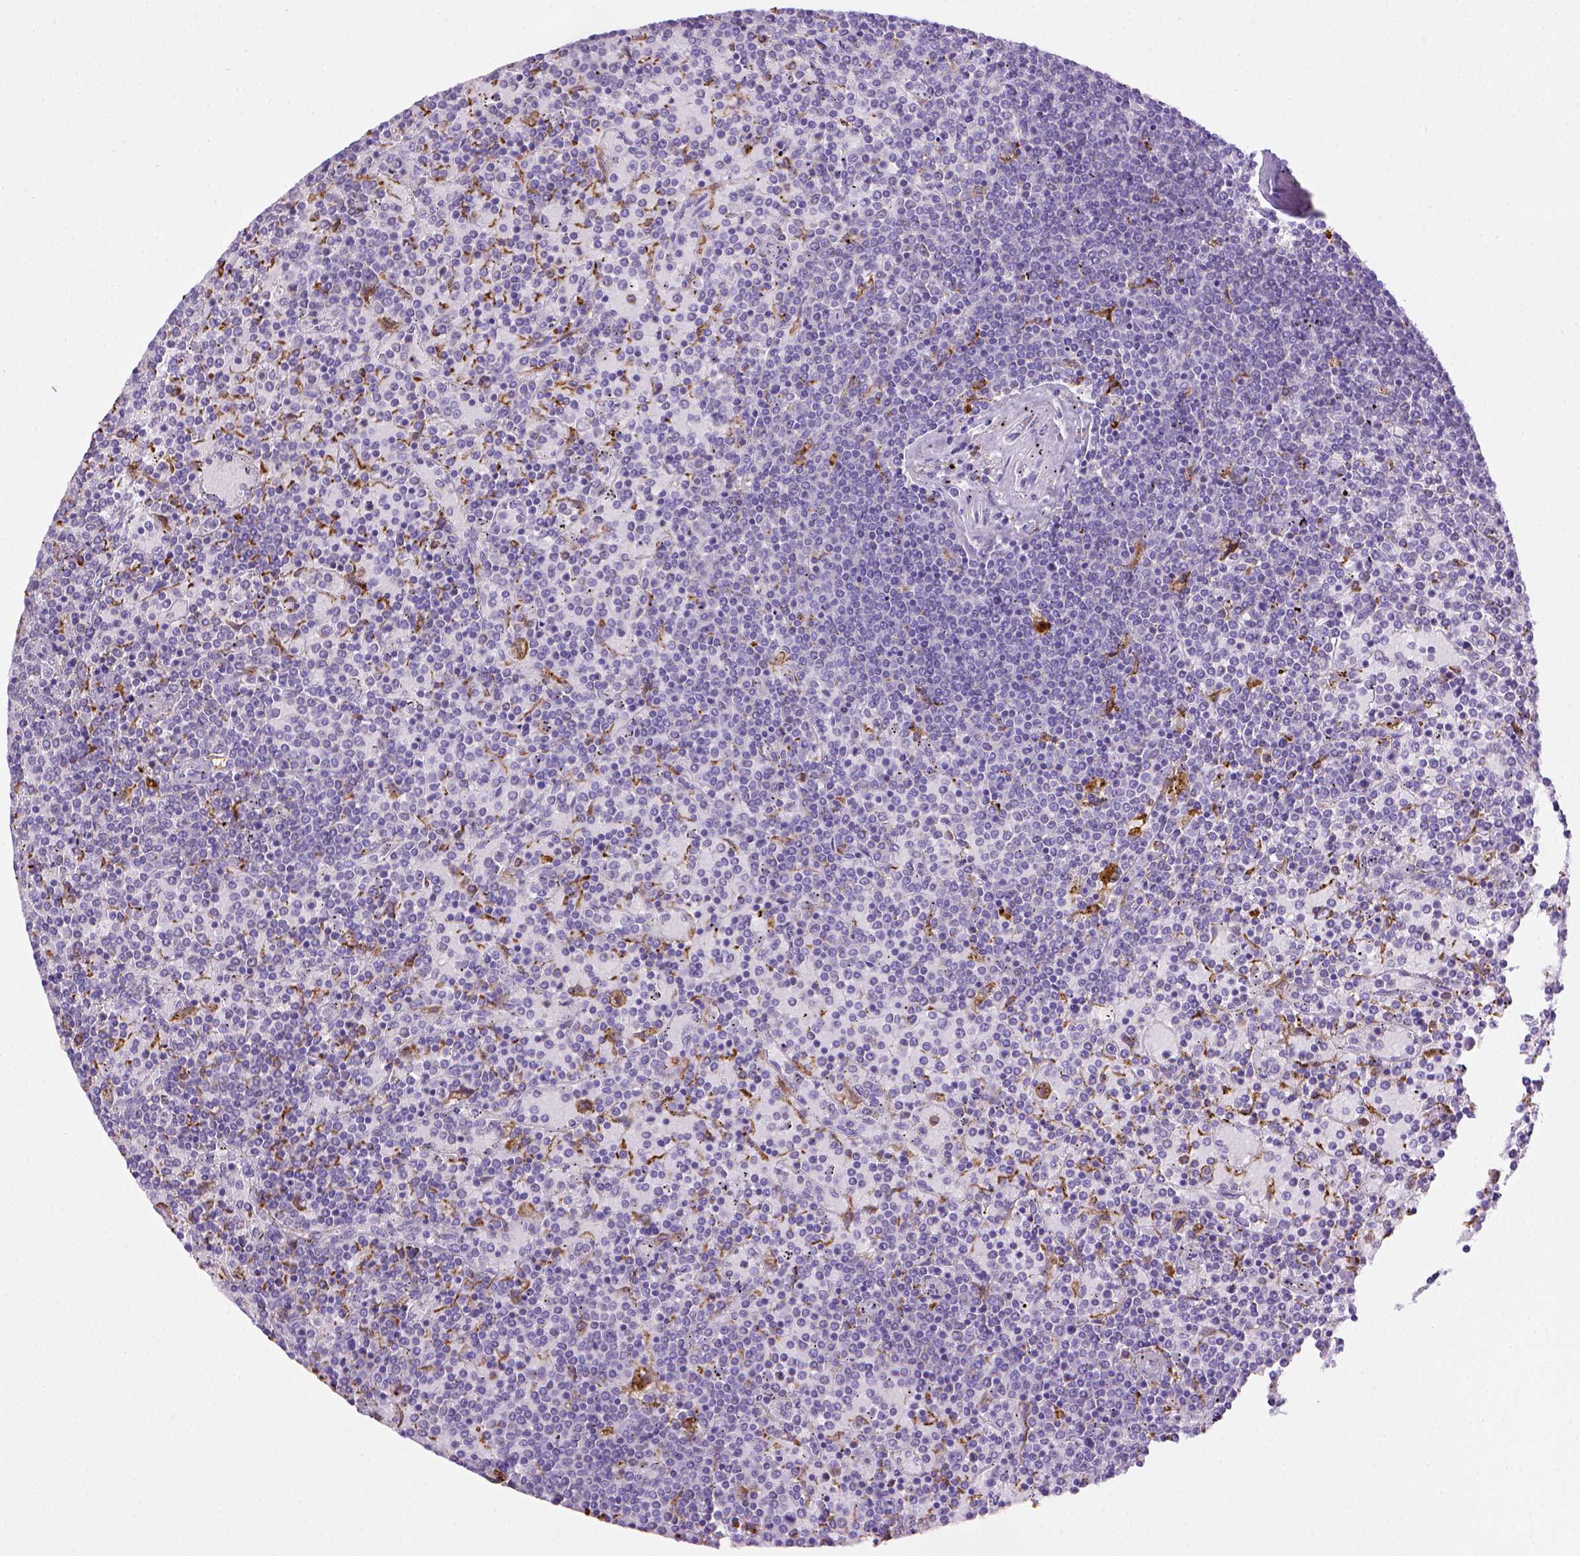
{"staining": {"intensity": "negative", "quantity": "none", "location": "none"}, "tissue": "lymphoma", "cell_type": "Tumor cells", "image_type": "cancer", "snomed": [{"axis": "morphology", "description": "Malignant lymphoma, non-Hodgkin's type, Low grade"}, {"axis": "topography", "description": "Spleen"}], "caption": "This photomicrograph is of malignant lymphoma, non-Hodgkin's type (low-grade) stained with immunohistochemistry to label a protein in brown with the nuclei are counter-stained blue. There is no expression in tumor cells.", "gene": "CD68", "patient": {"sex": "female", "age": 77}}